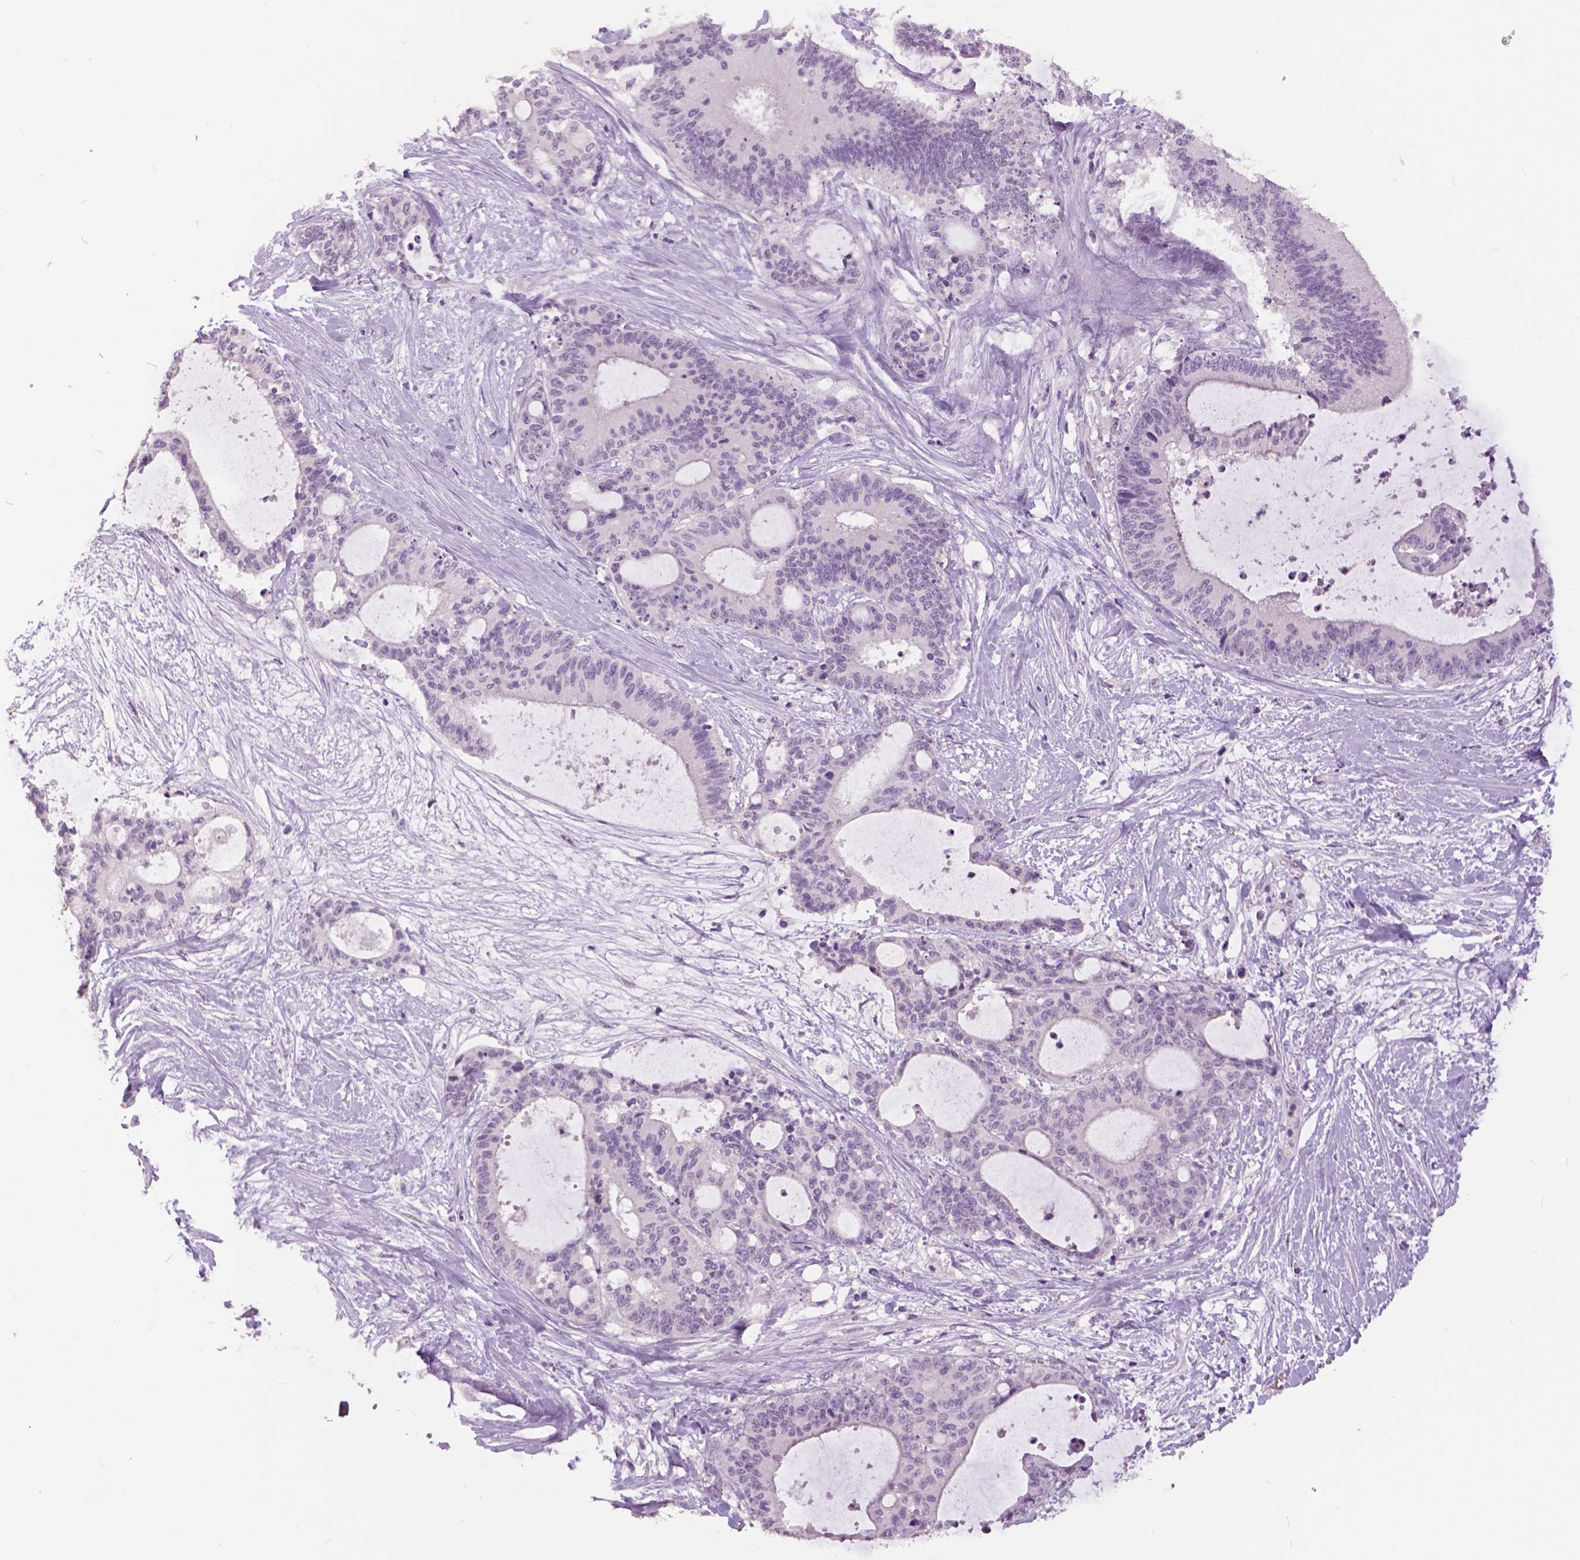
{"staining": {"intensity": "negative", "quantity": "none", "location": "none"}, "tissue": "liver cancer", "cell_type": "Tumor cells", "image_type": "cancer", "snomed": [{"axis": "morphology", "description": "Cholangiocarcinoma"}, {"axis": "topography", "description": "Liver"}], "caption": "IHC histopathology image of neoplastic tissue: human liver cancer stained with DAB demonstrates no significant protein positivity in tumor cells.", "gene": "GRIN2A", "patient": {"sex": "female", "age": 73}}